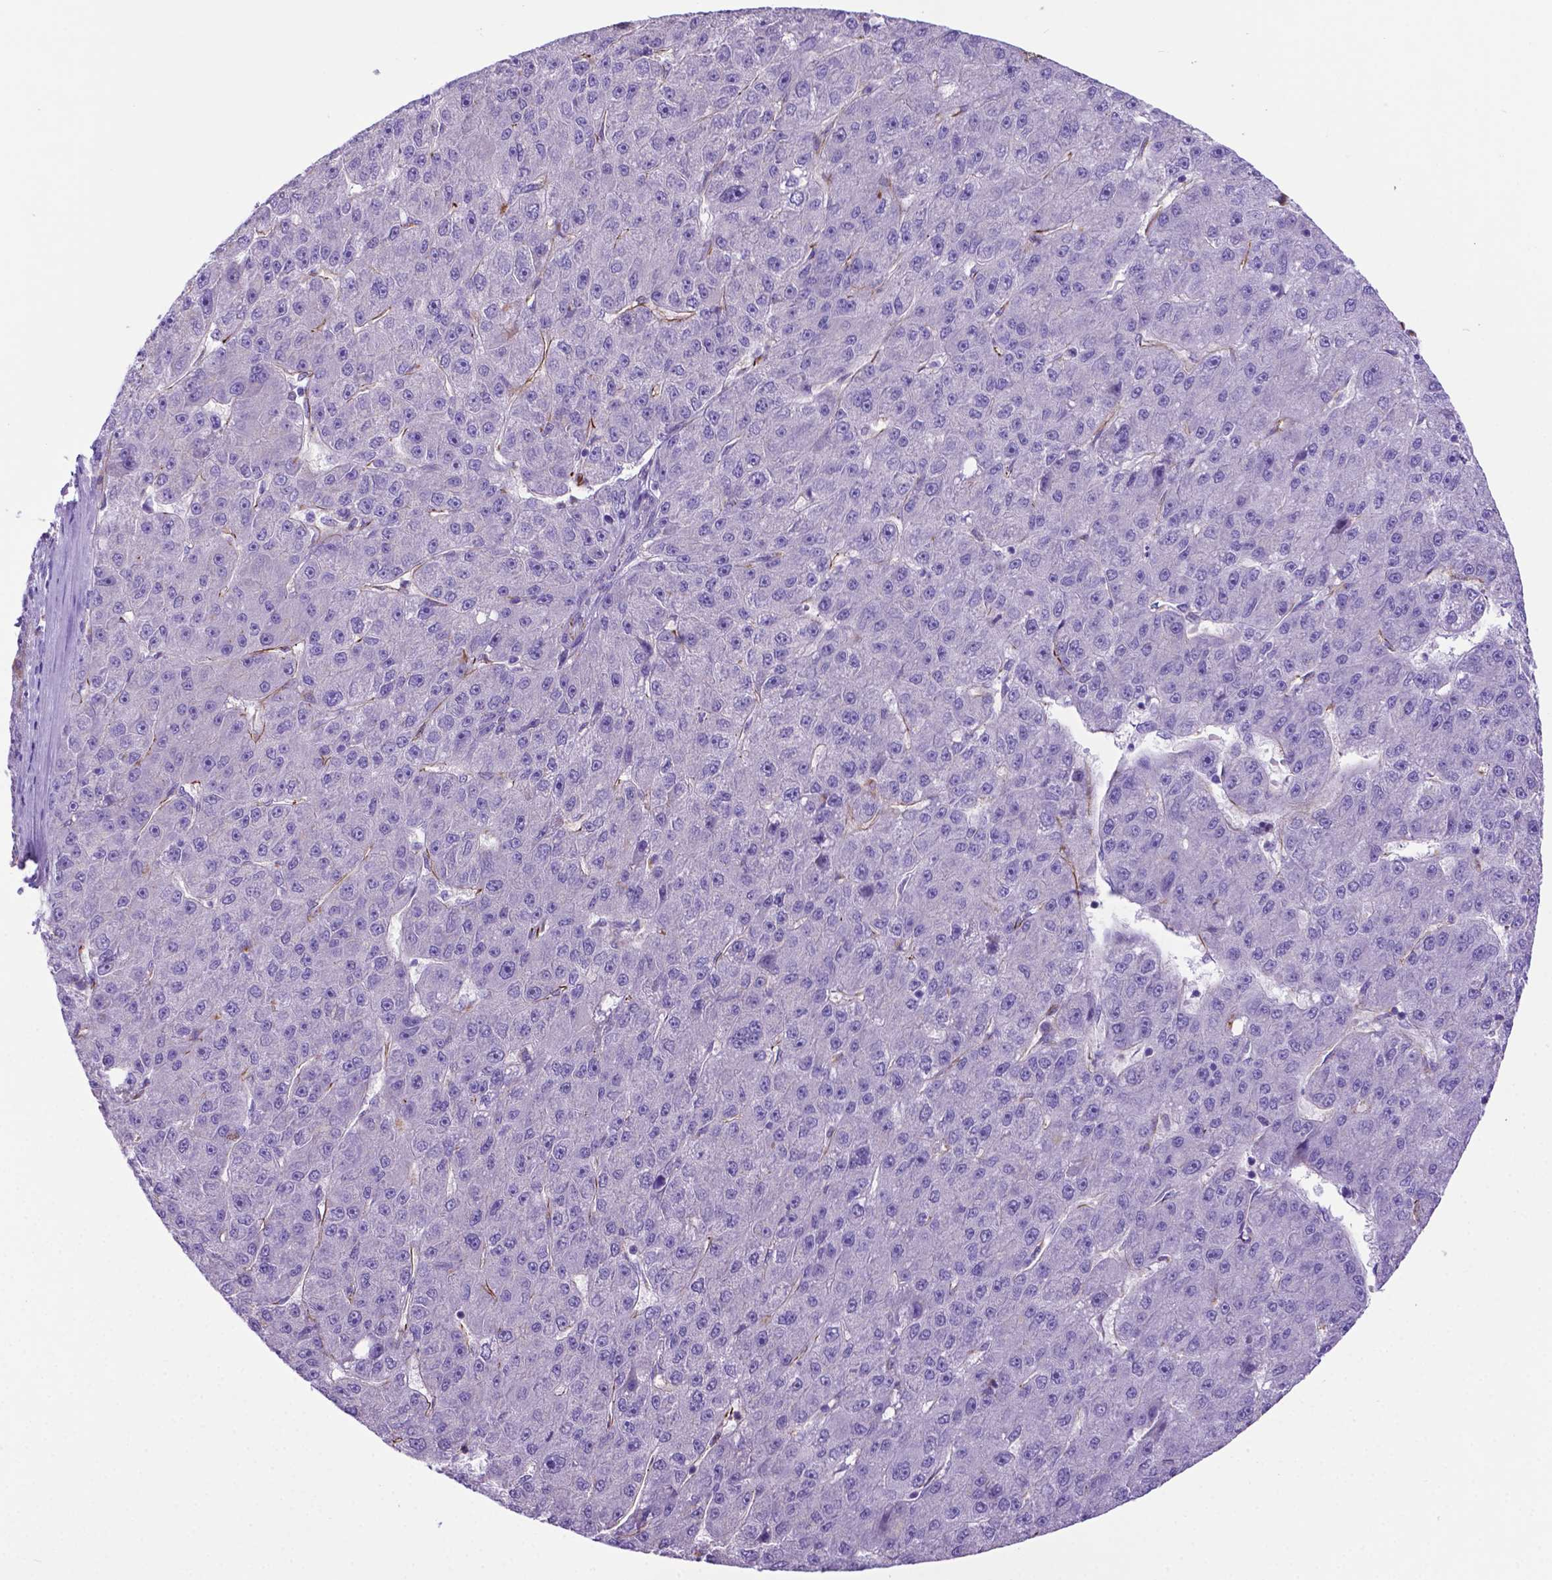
{"staining": {"intensity": "negative", "quantity": "none", "location": "none"}, "tissue": "liver cancer", "cell_type": "Tumor cells", "image_type": "cancer", "snomed": [{"axis": "morphology", "description": "Carcinoma, Hepatocellular, NOS"}, {"axis": "topography", "description": "Liver"}], "caption": "Protein analysis of liver hepatocellular carcinoma demonstrates no significant expression in tumor cells. (DAB (3,3'-diaminobenzidine) IHC, high magnification).", "gene": "LZTR1", "patient": {"sex": "male", "age": 67}}